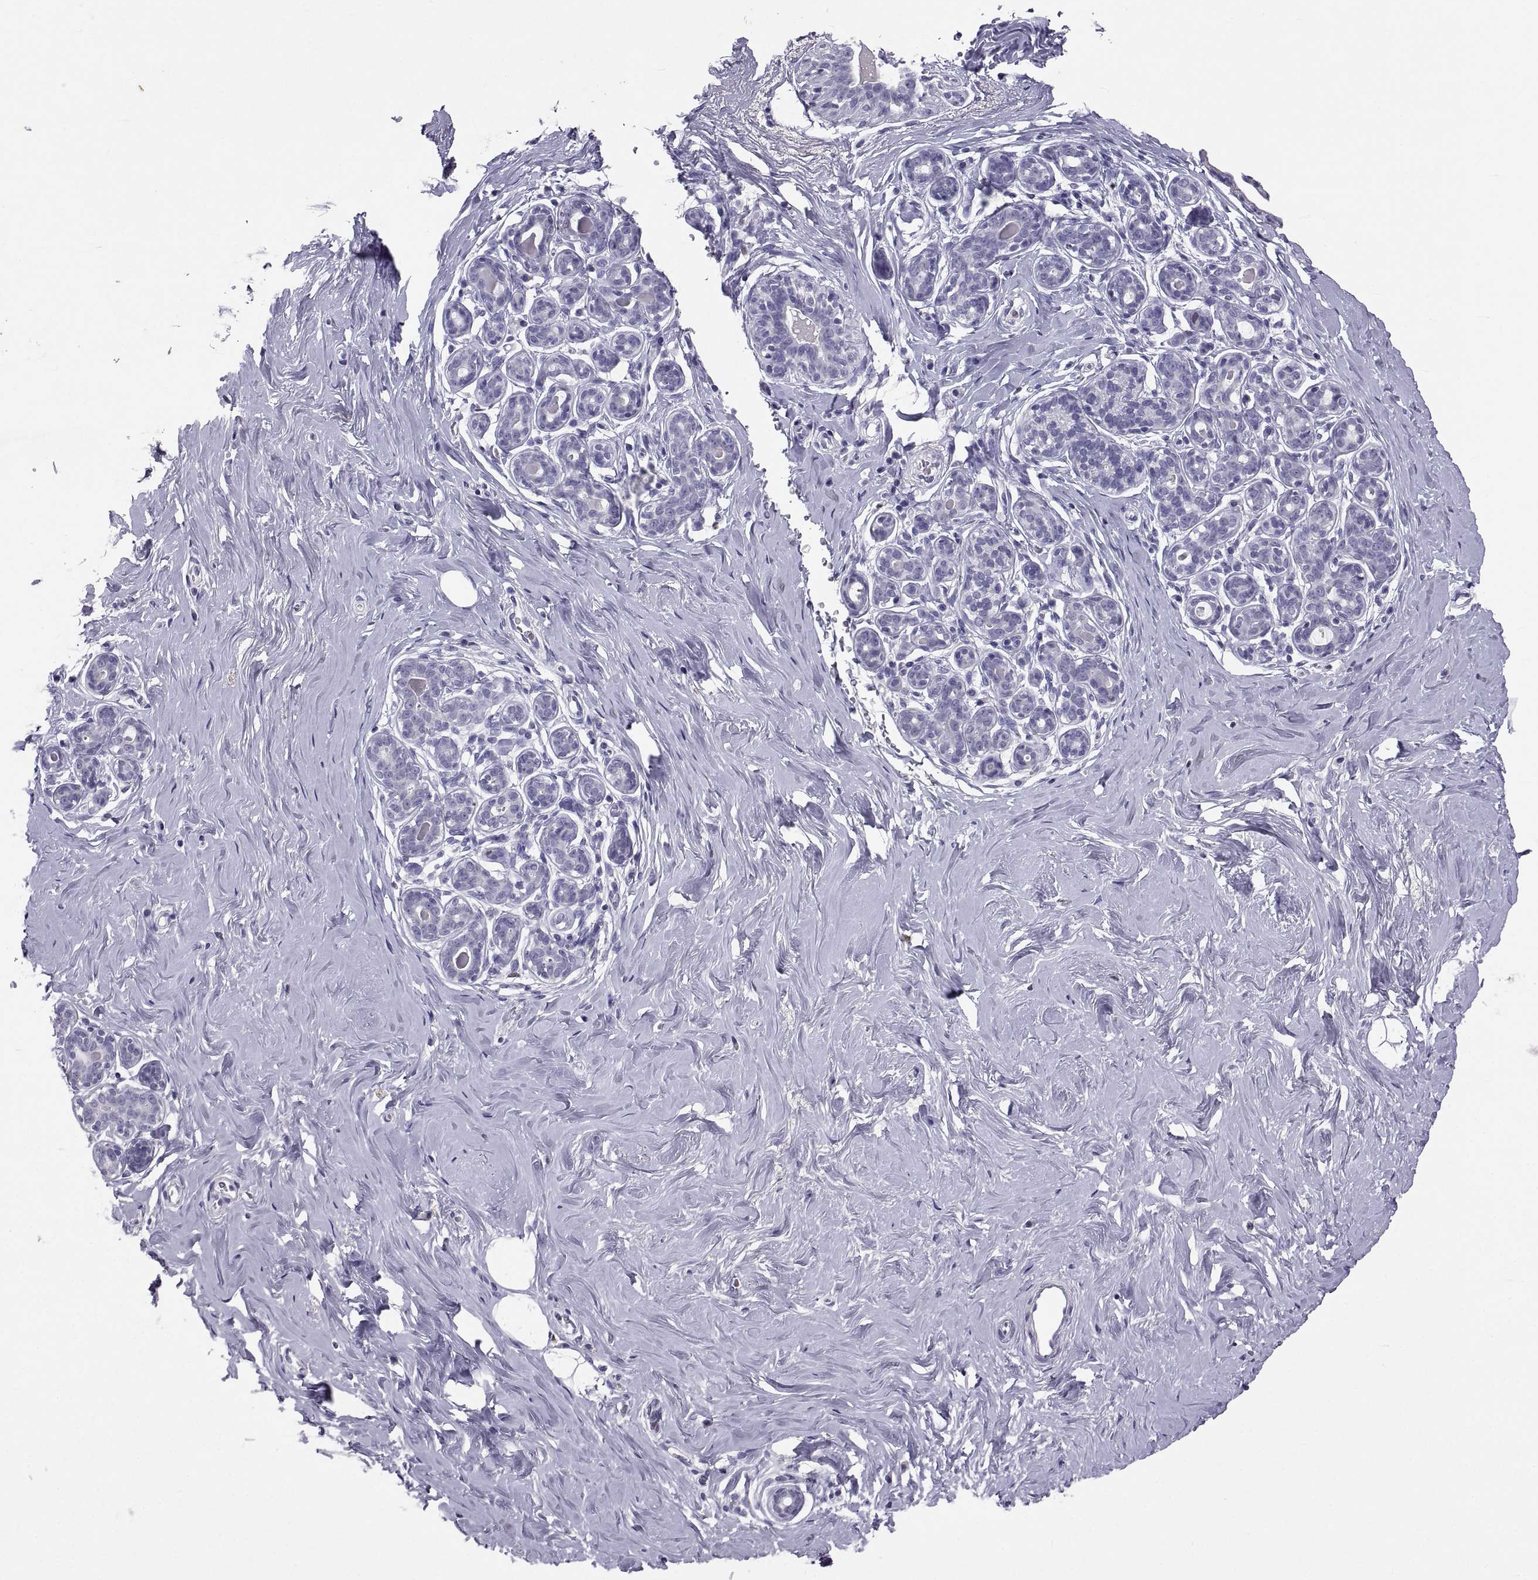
{"staining": {"intensity": "negative", "quantity": "none", "location": "none"}, "tissue": "breast", "cell_type": "Adipocytes", "image_type": "normal", "snomed": [{"axis": "morphology", "description": "Normal tissue, NOS"}, {"axis": "topography", "description": "Skin"}, {"axis": "topography", "description": "Breast"}], "caption": "Image shows no protein positivity in adipocytes of normal breast.", "gene": "SOX21", "patient": {"sex": "female", "age": 43}}